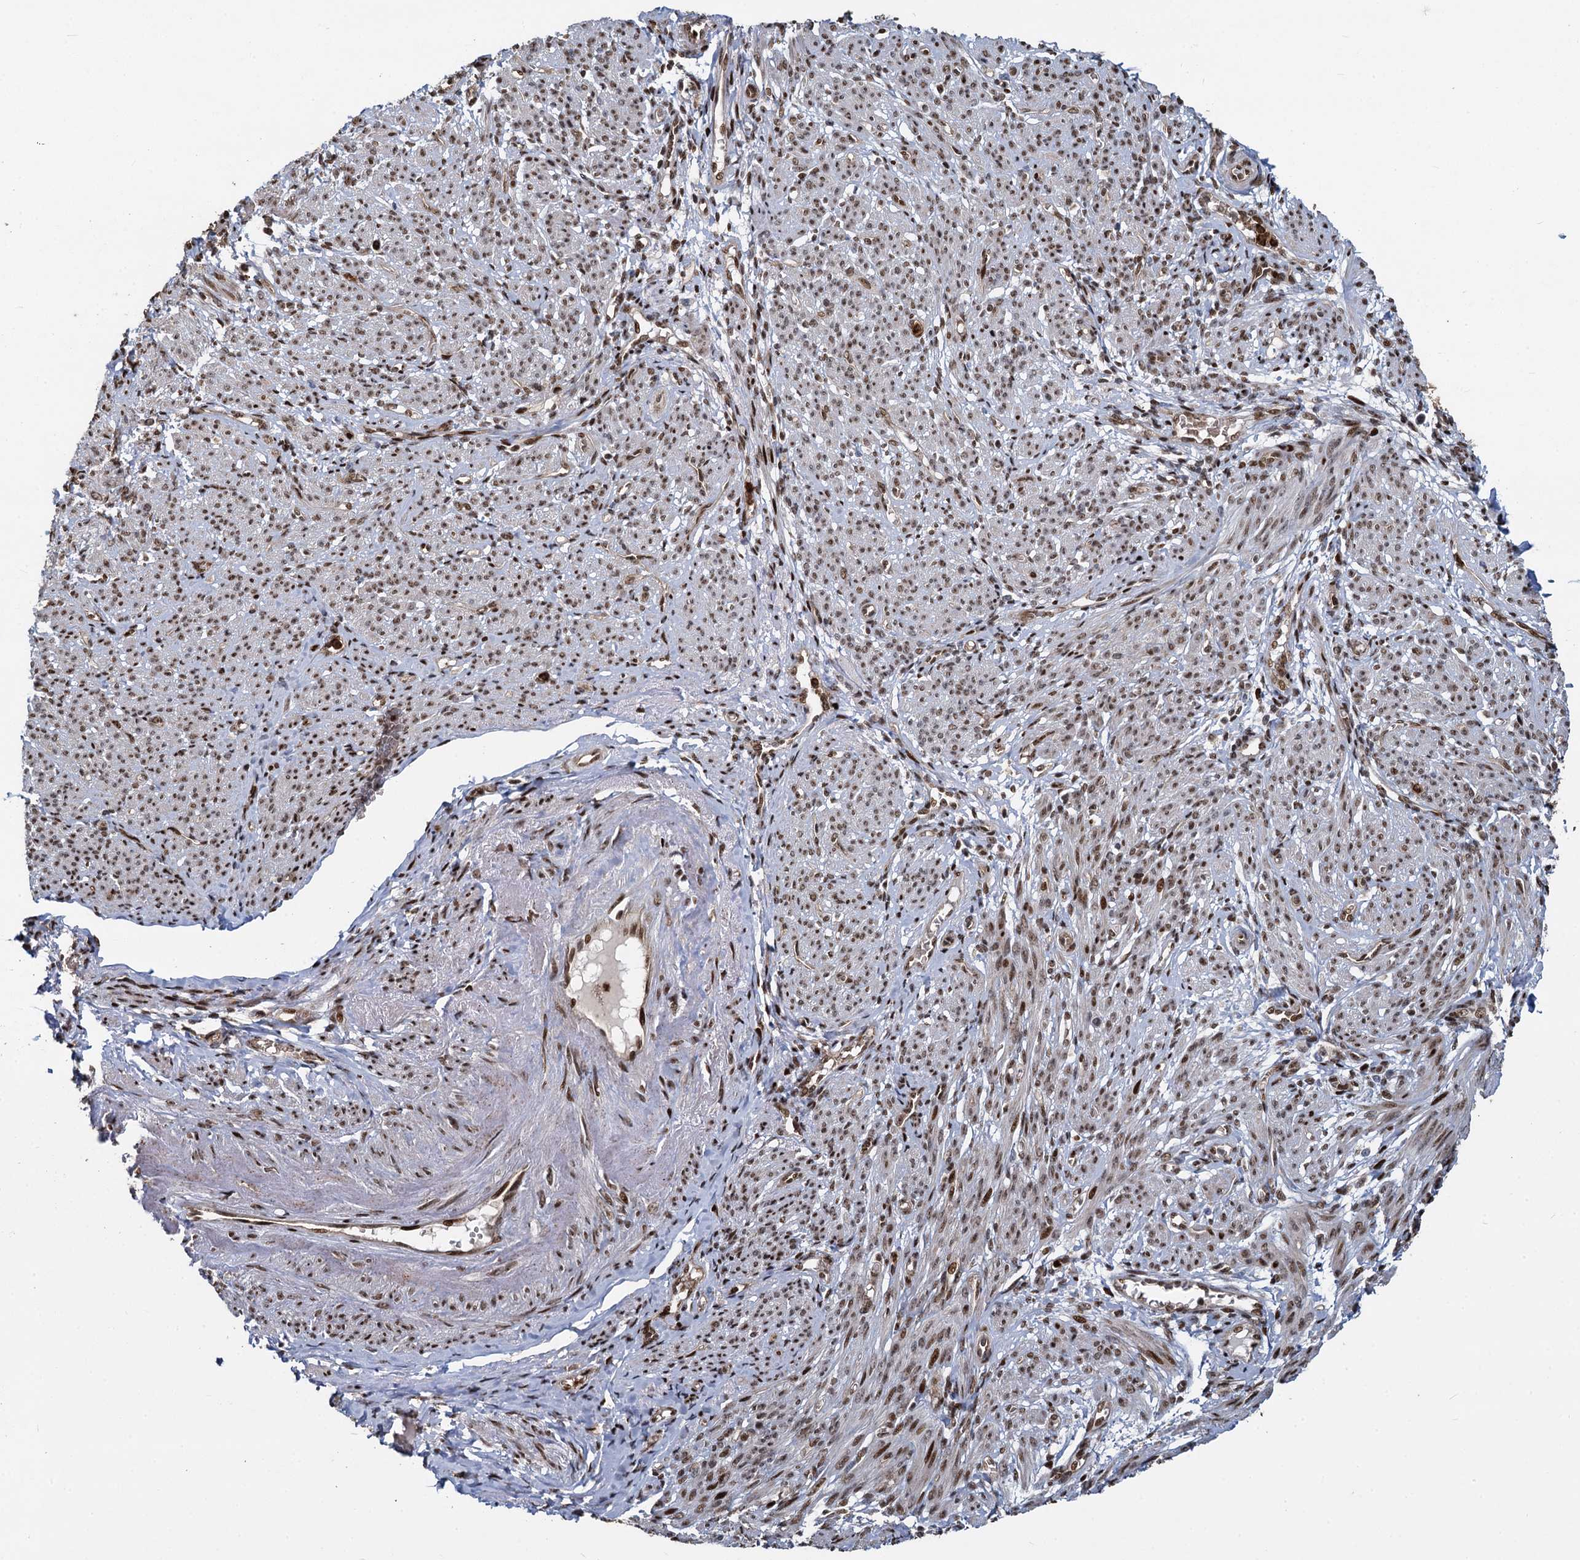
{"staining": {"intensity": "moderate", "quantity": ">75%", "location": "nuclear"}, "tissue": "smooth muscle", "cell_type": "Smooth muscle cells", "image_type": "normal", "snomed": [{"axis": "morphology", "description": "Normal tissue, NOS"}, {"axis": "topography", "description": "Smooth muscle"}], "caption": "IHC image of normal smooth muscle: human smooth muscle stained using immunohistochemistry (IHC) reveals medium levels of moderate protein expression localized specifically in the nuclear of smooth muscle cells, appearing as a nuclear brown color.", "gene": "ANKRD49", "patient": {"sex": "female", "age": 39}}